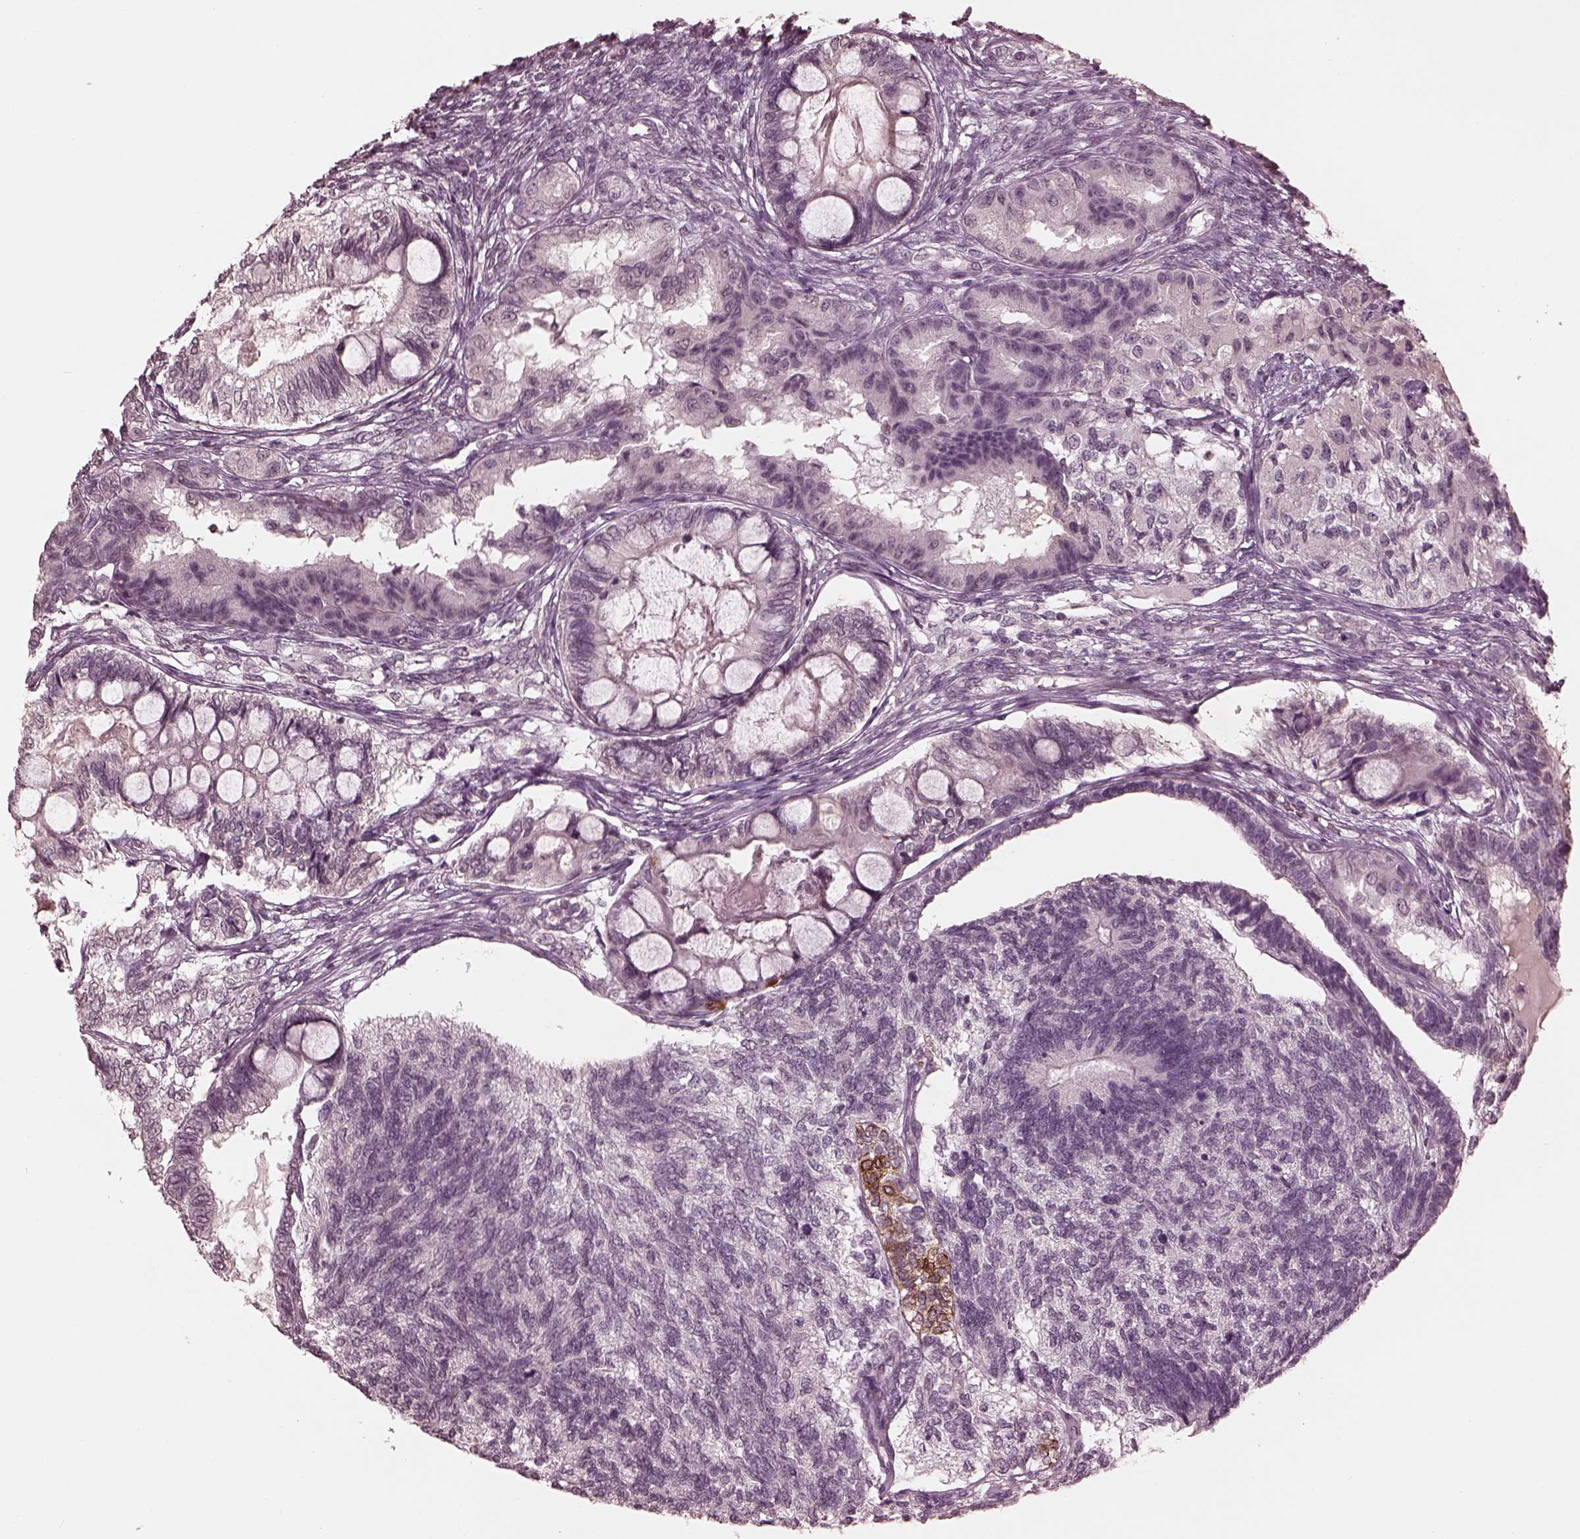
{"staining": {"intensity": "negative", "quantity": "none", "location": "none"}, "tissue": "testis cancer", "cell_type": "Tumor cells", "image_type": "cancer", "snomed": [{"axis": "morphology", "description": "Seminoma, NOS"}, {"axis": "morphology", "description": "Carcinoma, Embryonal, NOS"}, {"axis": "topography", "description": "Testis"}], "caption": "IHC micrograph of human testis embryonal carcinoma stained for a protein (brown), which reveals no positivity in tumor cells. (Brightfield microscopy of DAB (3,3'-diaminobenzidine) IHC at high magnification).", "gene": "KRT79", "patient": {"sex": "male", "age": 41}}